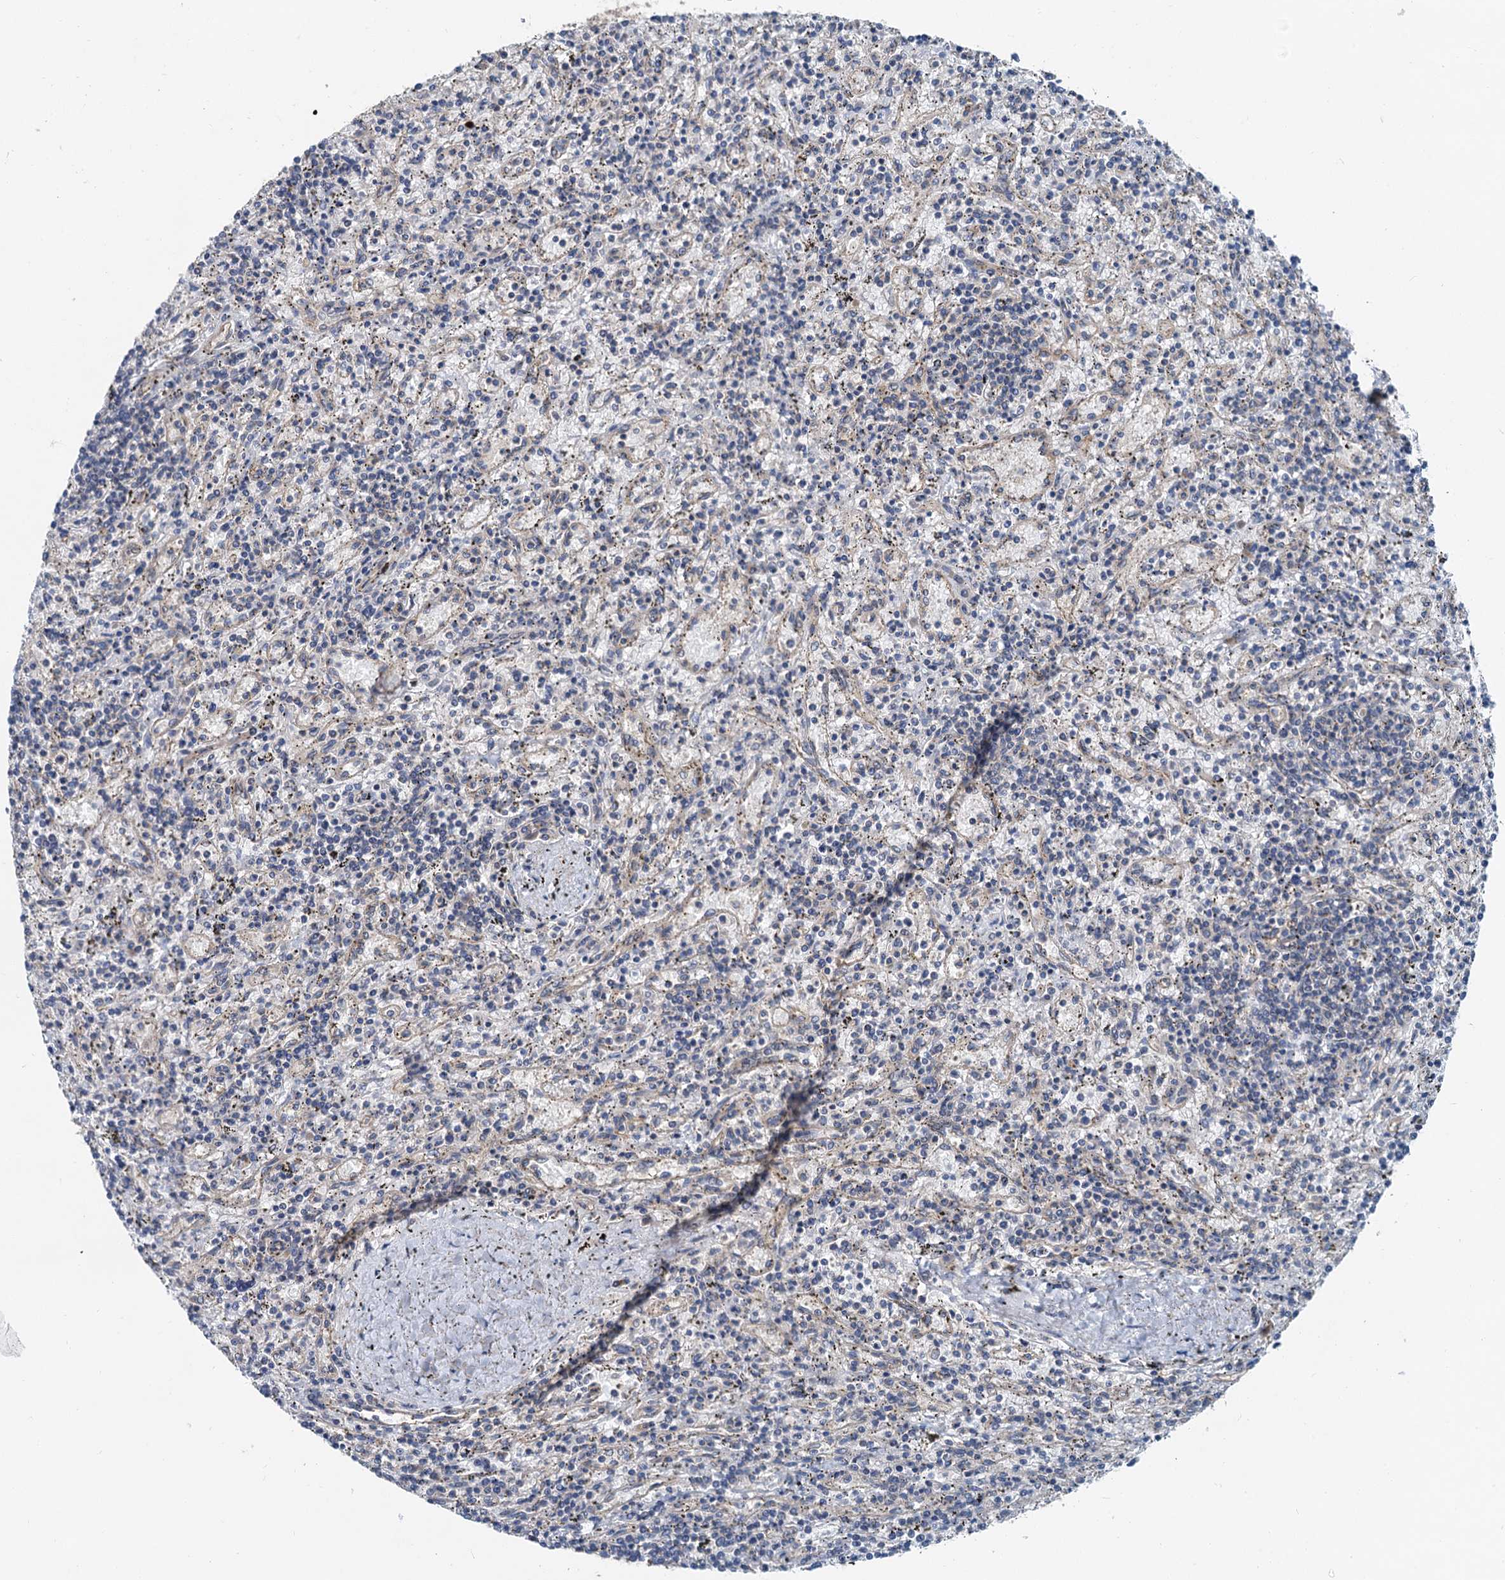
{"staining": {"intensity": "negative", "quantity": "none", "location": "none"}, "tissue": "lymphoma", "cell_type": "Tumor cells", "image_type": "cancer", "snomed": [{"axis": "morphology", "description": "Malignant lymphoma, non-Hodgkin's type, Low grade"}, {"axis": "topography", "description": "Spleen"}], "caption": "Photomicrograph shows no protein expression in tumor cells of lymphoma tissue. (DAB immunohistochemistry visualized using brightfield microscopy, high magnification).", "gene": "ANKRD26", "patient": {"sex": "male", "age": 76}}